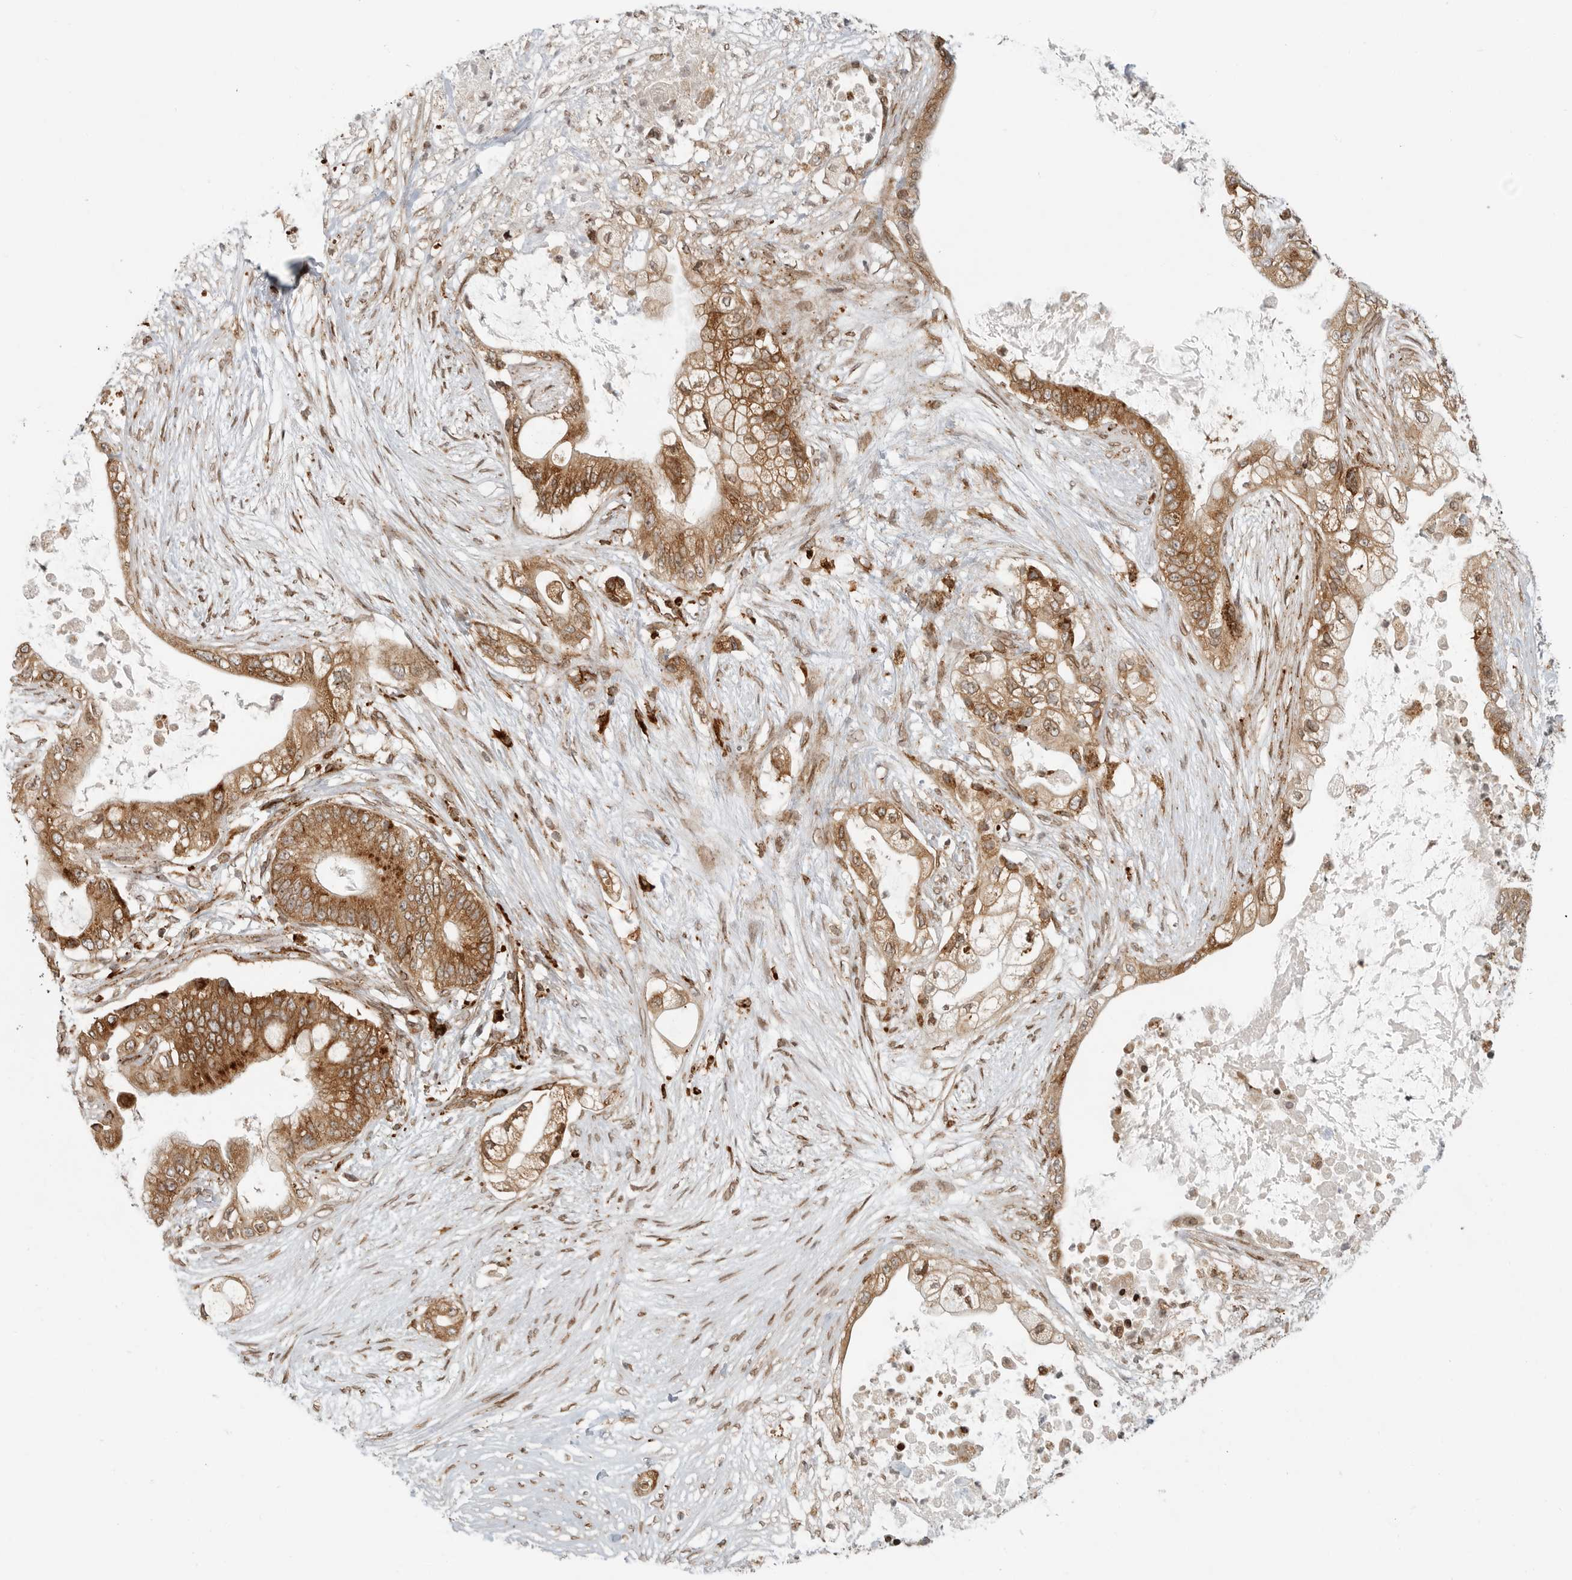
{"staining": {"intensity": "moderate", "quantity": ">75%", "location": "cytoplasmic/membranous"}, "tissue": "pancreatic cancer", "cell_type": "Tumor cells", "image_type": "cancer", "snomed": [{"axis": "morphology", "description": "Adenocarcinoma, NOS"}, {"axis": "topography", "description": "Pancreas"}], "caption": "IHC staining of pancreatic adenocarcinoma, which displays medium levels of moderate cytoplasmic/membranous expression in approximately >75% of tumor cells indicating moderate cytoplasmic/membranous protein positivity. The staining was performed using DAB (brown) for protein detection and nuclei were counterstained in hematoxylin (blue).", "gene": "IDUA", "patient": {"sex": "male", "age": 53}}